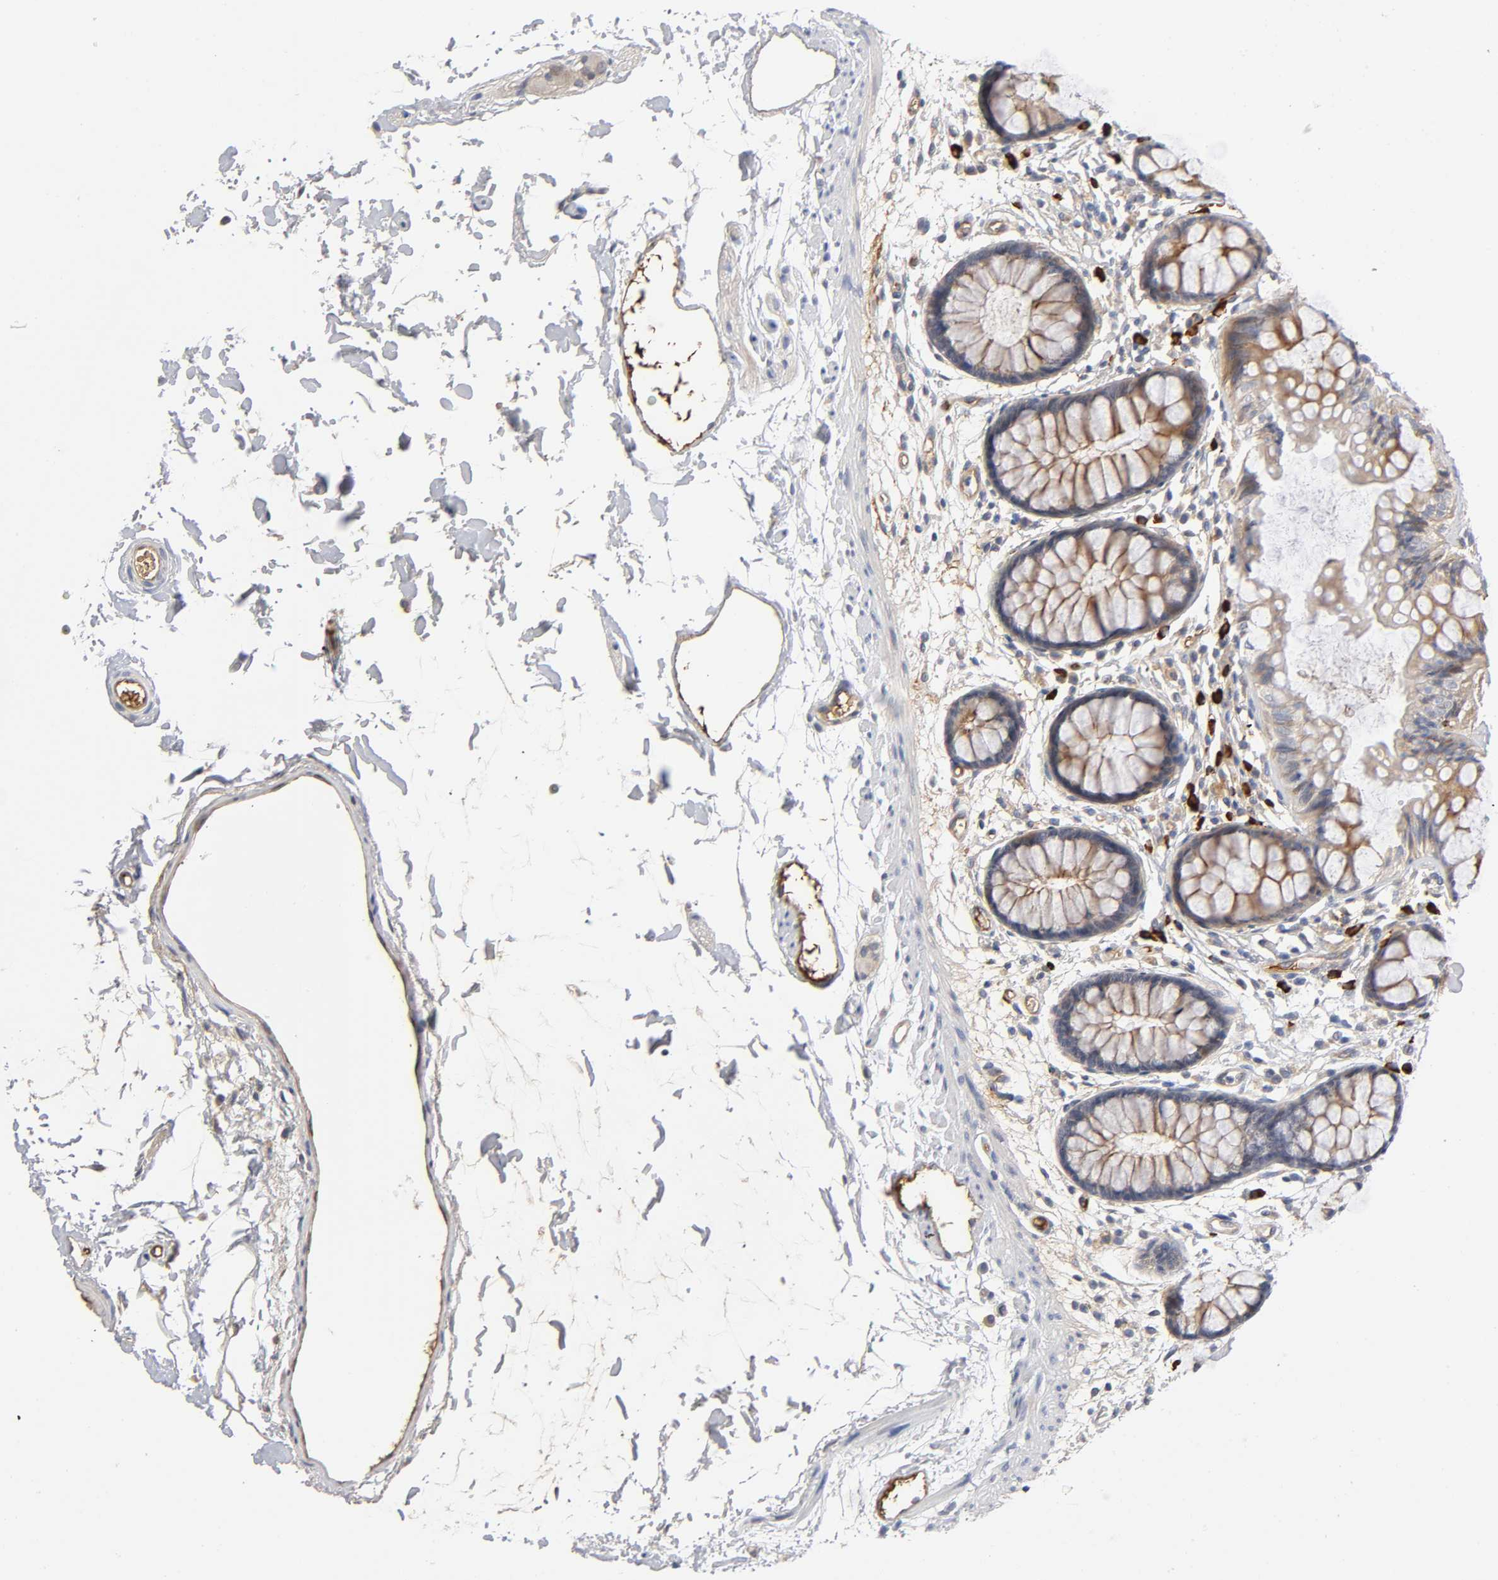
{"staining": {"intensity": "moderate", "quantity": "25%-75%", "location": "cytoplasmic/membranous"}, "tissue": "rectum", "cell_type": "Glandular cells", "image_type": "normal", "snomed": [{"axis": "morphology", "description": "Normal tissue, NOS"}, {"axis": "topography", "description": "Rectum"}], "caption": "IHC staining of unremarkable rectum, which exhibits medium levels of moderate cytoplasmic/membranous positivity in about 25%-75% of glandular cells indicating moderate cytoplasmic/membranous protein staining. The staining was performed using DAB (3,3'-diaminobenzidine) (brown) for protein detection and nuclei were counterstained in hematoxylin (blue).", "gene": "NOVA1", "patient": {"sex": "female", "age": 66}}